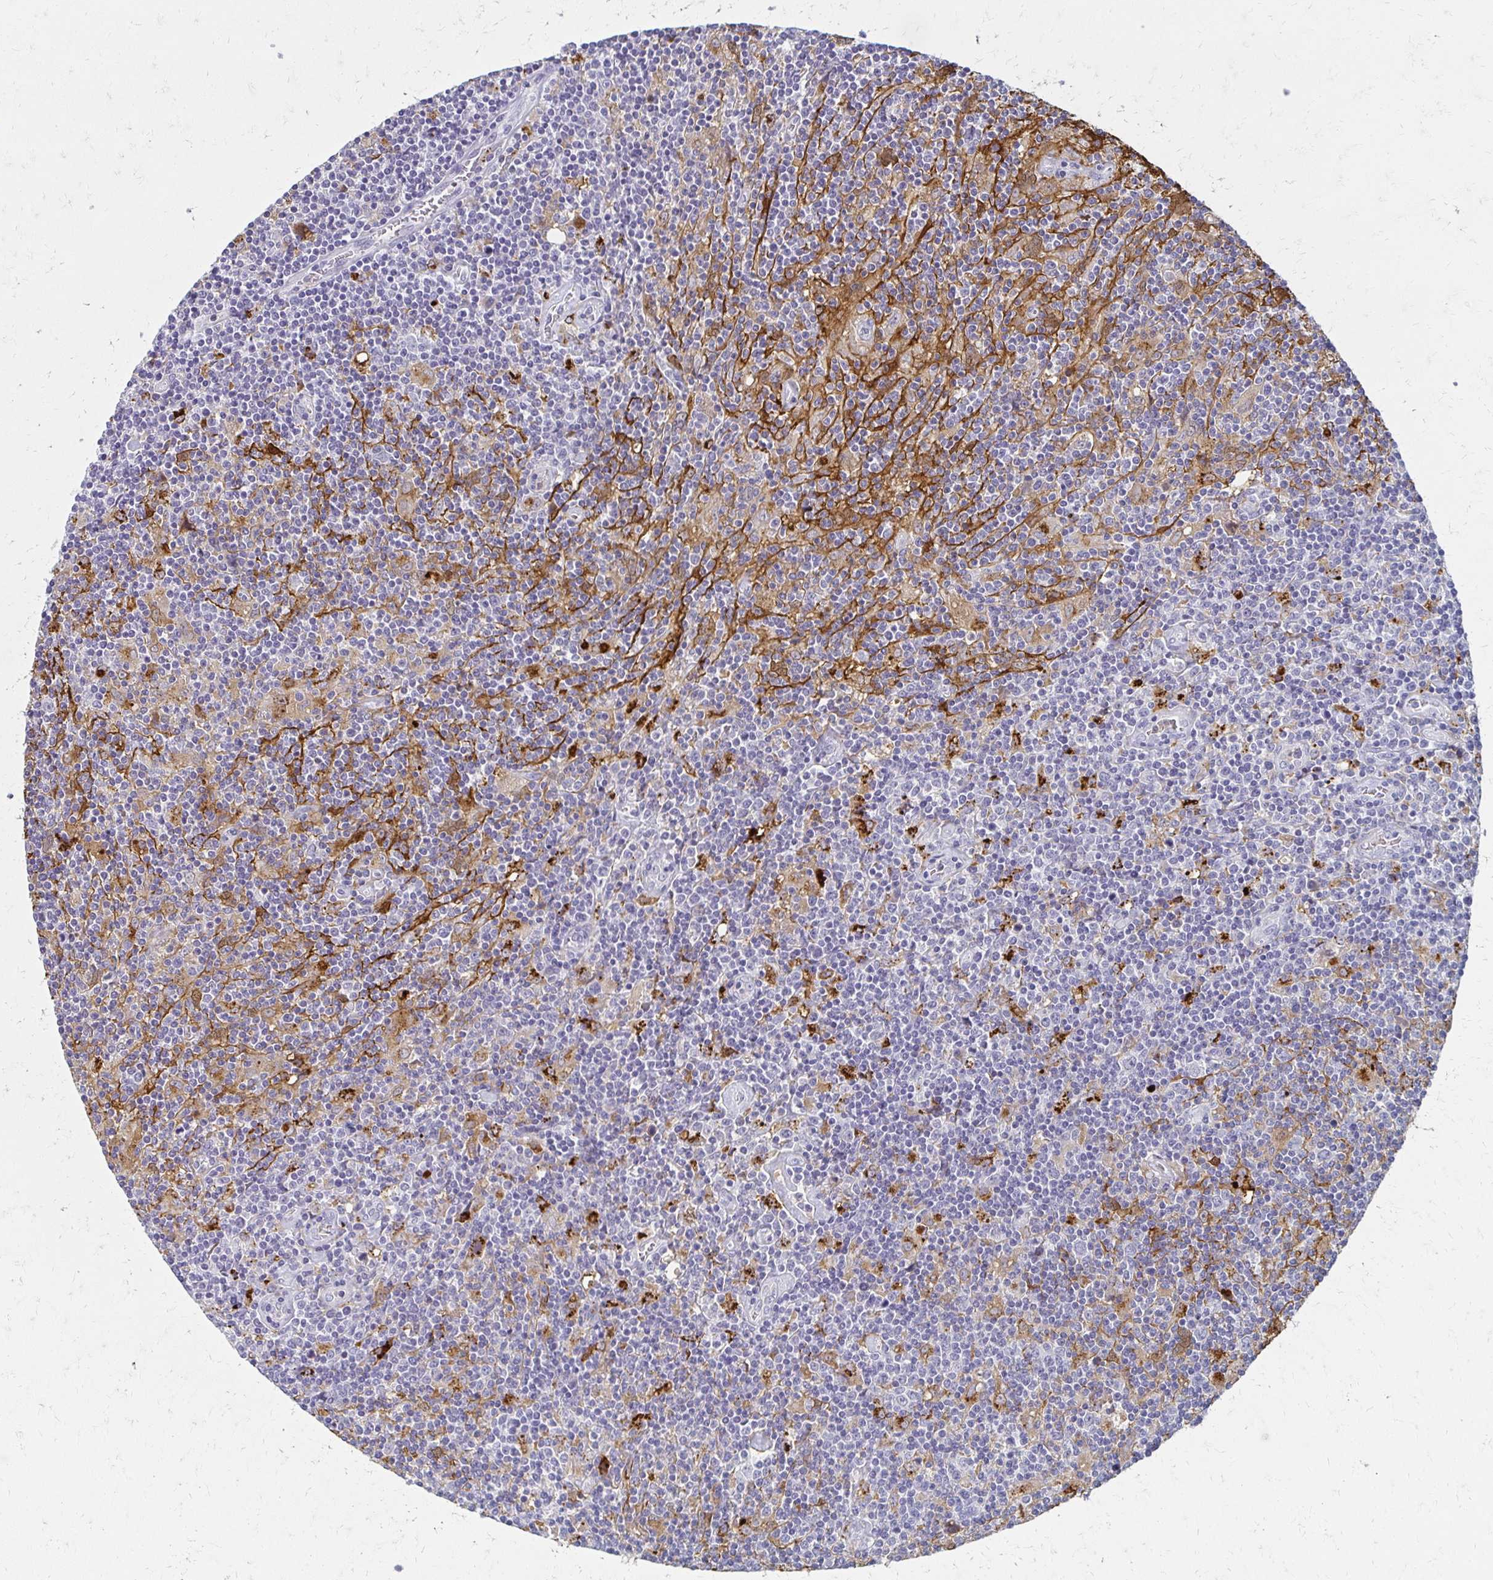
{"staining": {"intensity": "negative", "quantity": "none", "location": "none"}, "tissue": "lymphoma", "cell_type": "Tumor cells", "image_type": "cancer", "snomed": [{"axis": "morphology", "description": "Hodgkin's disease, NOS"}, {"axis": "topography", "description": "Lymph node"}], "caption": "Tumor cells show no significant protein positivity in Hodgkin's disease.", "gene": "BBS12", "patient": {"sex": "male", "age": 40}}